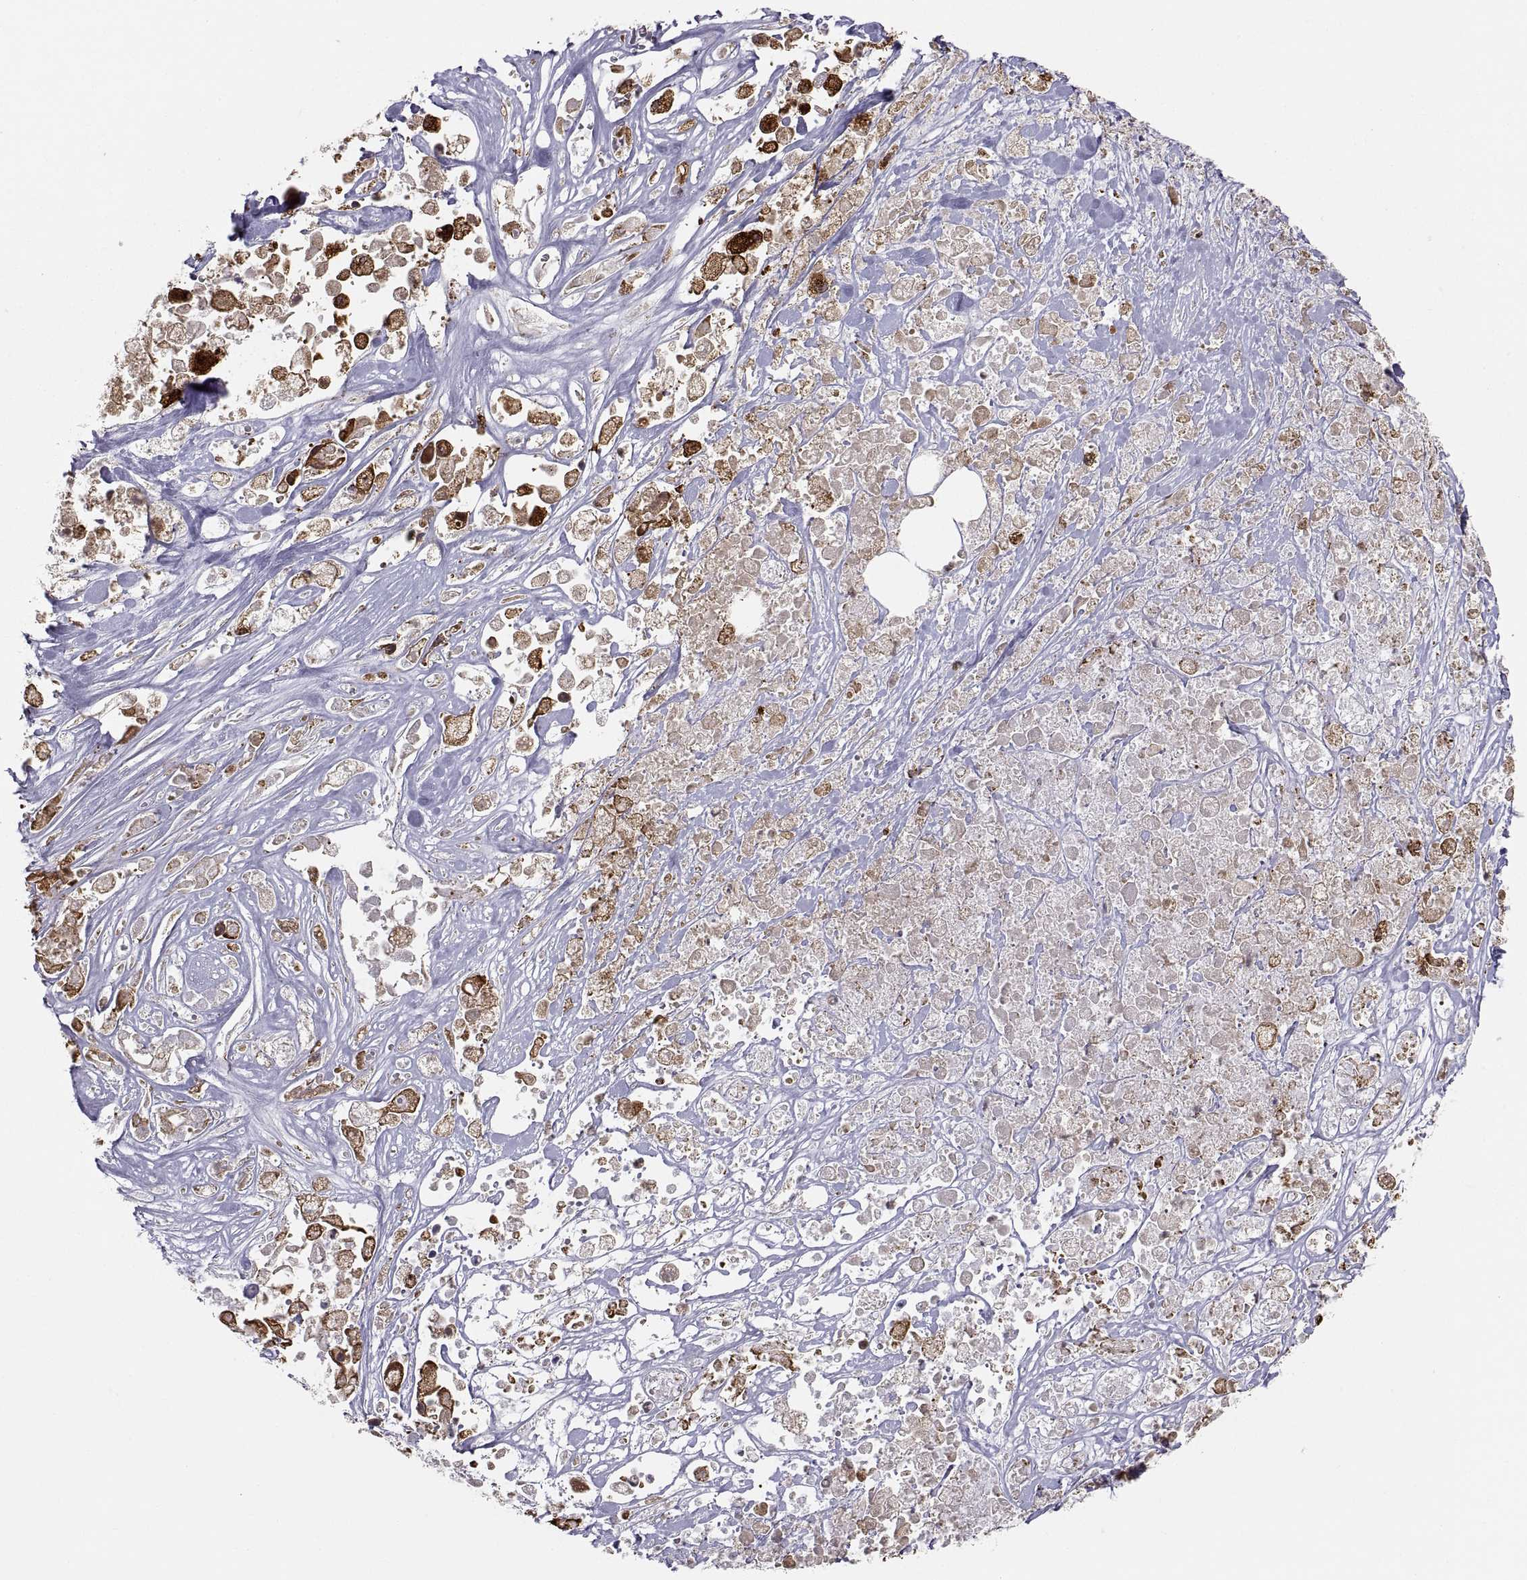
{"staining": {"intensity": "moderate", "quantity": "25%-75%", "location": "cytoplasmic/membranous"}, "tissue": "pancreatic cancer", "cell_type": "Tumor cells", "image_type": "cancer", "snomed": [{"axis": "morphology", "description": "Adenocarcinoma, NOS"}, {"axis": "topography", "description": "Pancreas"}], "caption": "Protein staining demonstrates moderate cytoplasmic/membranous staining in approximately 25%-75% of tumor cells in adenocarcinoma (pancreatic).", "gene": "ERO1A", "patient": {"sex": "male", "age": 44}}